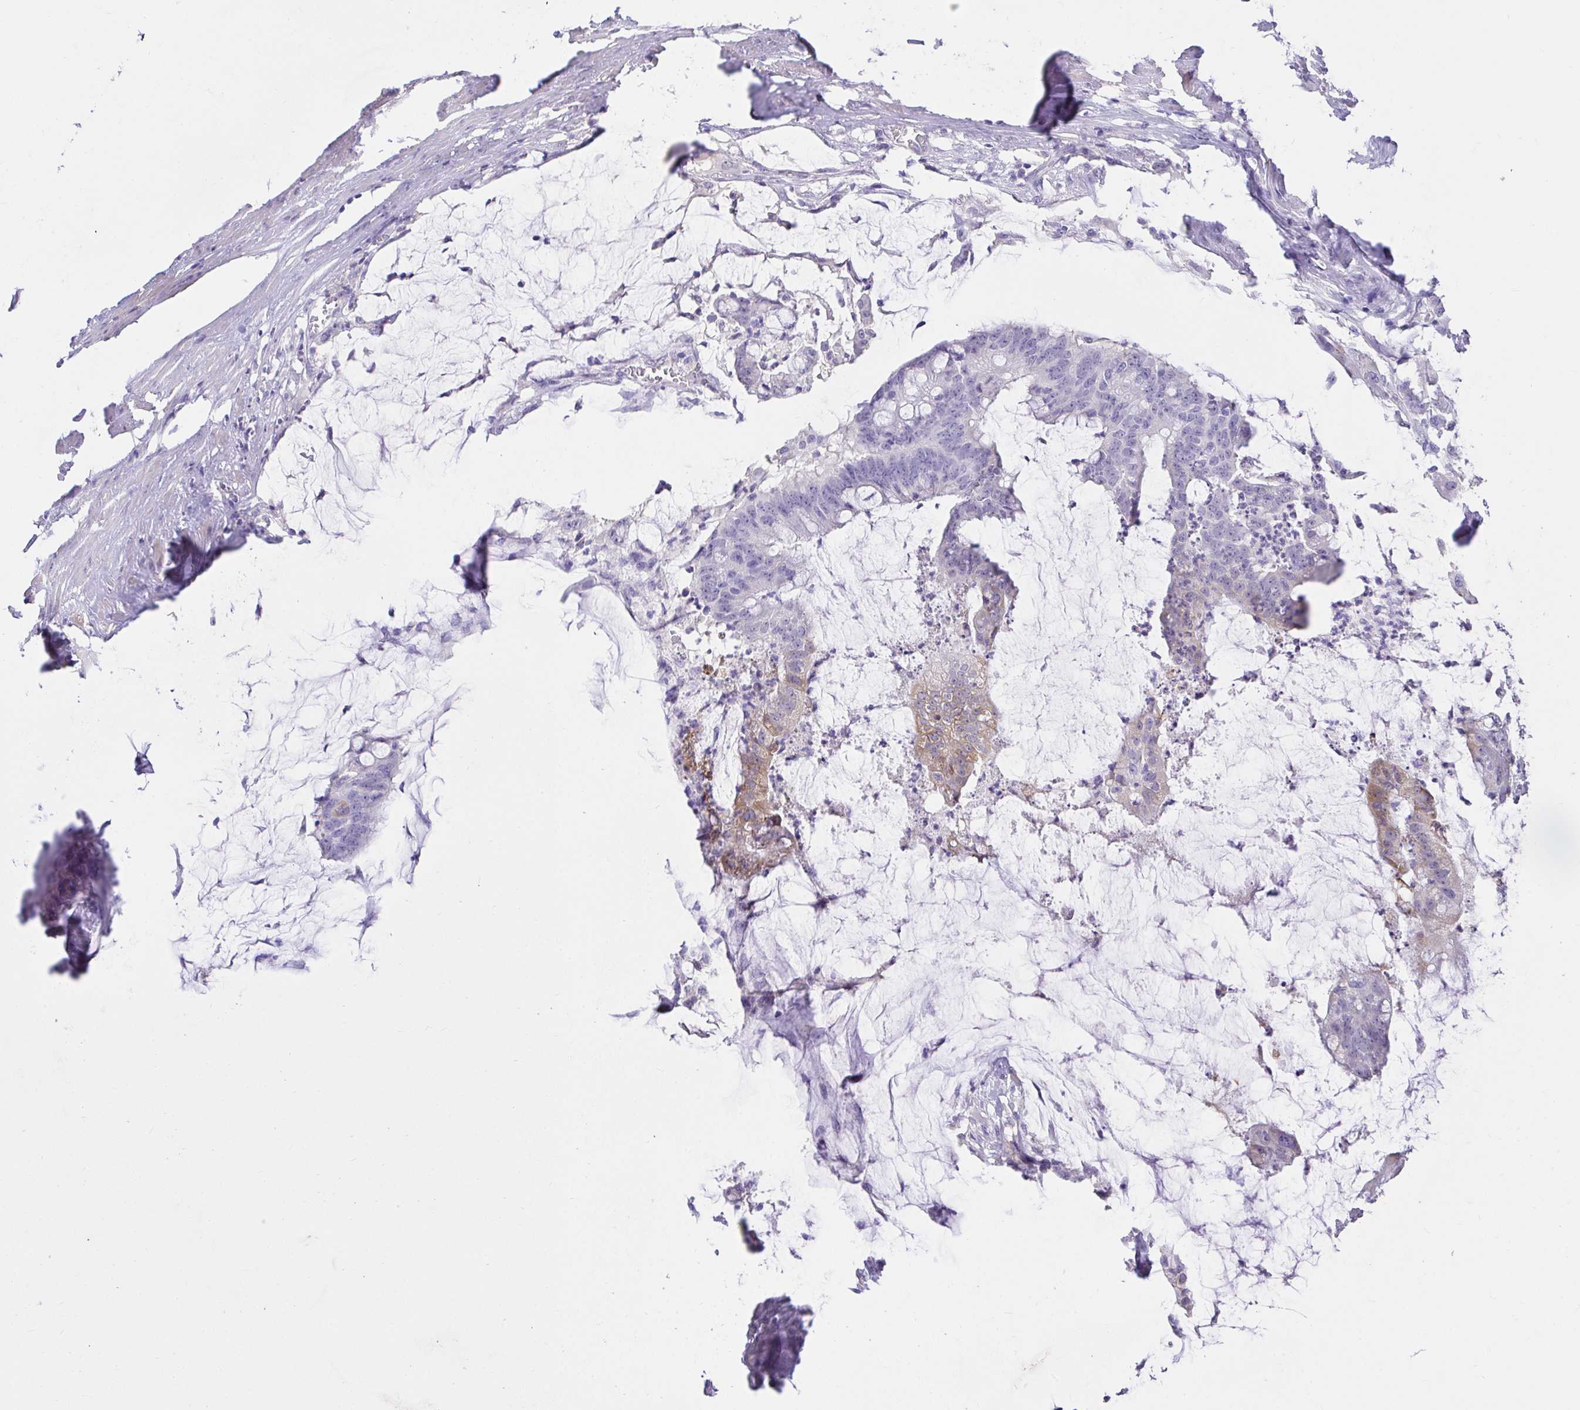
{"staining": {"intensity": "moderate", "quantity": "<25%", "location": "cytoplasmic/membranous"}, "tissue": "colorectal cancer", "cell_type": "Tumor cells", "image_type": "cancer", "snomed": [{"axis": "morphology", "description": "Adenocarcinoma, NOS"}, {"axis": "topography", "description": "Colon"}], "caption": "Human colorectal cancer (adenocarcinoma) stained with a brown dye displays moderate cytoplasmic/membranous positive expression in approximately <25% of tumor cells.", "gene": "CDO1", "patient": {"sex": "male", "age": 62}}